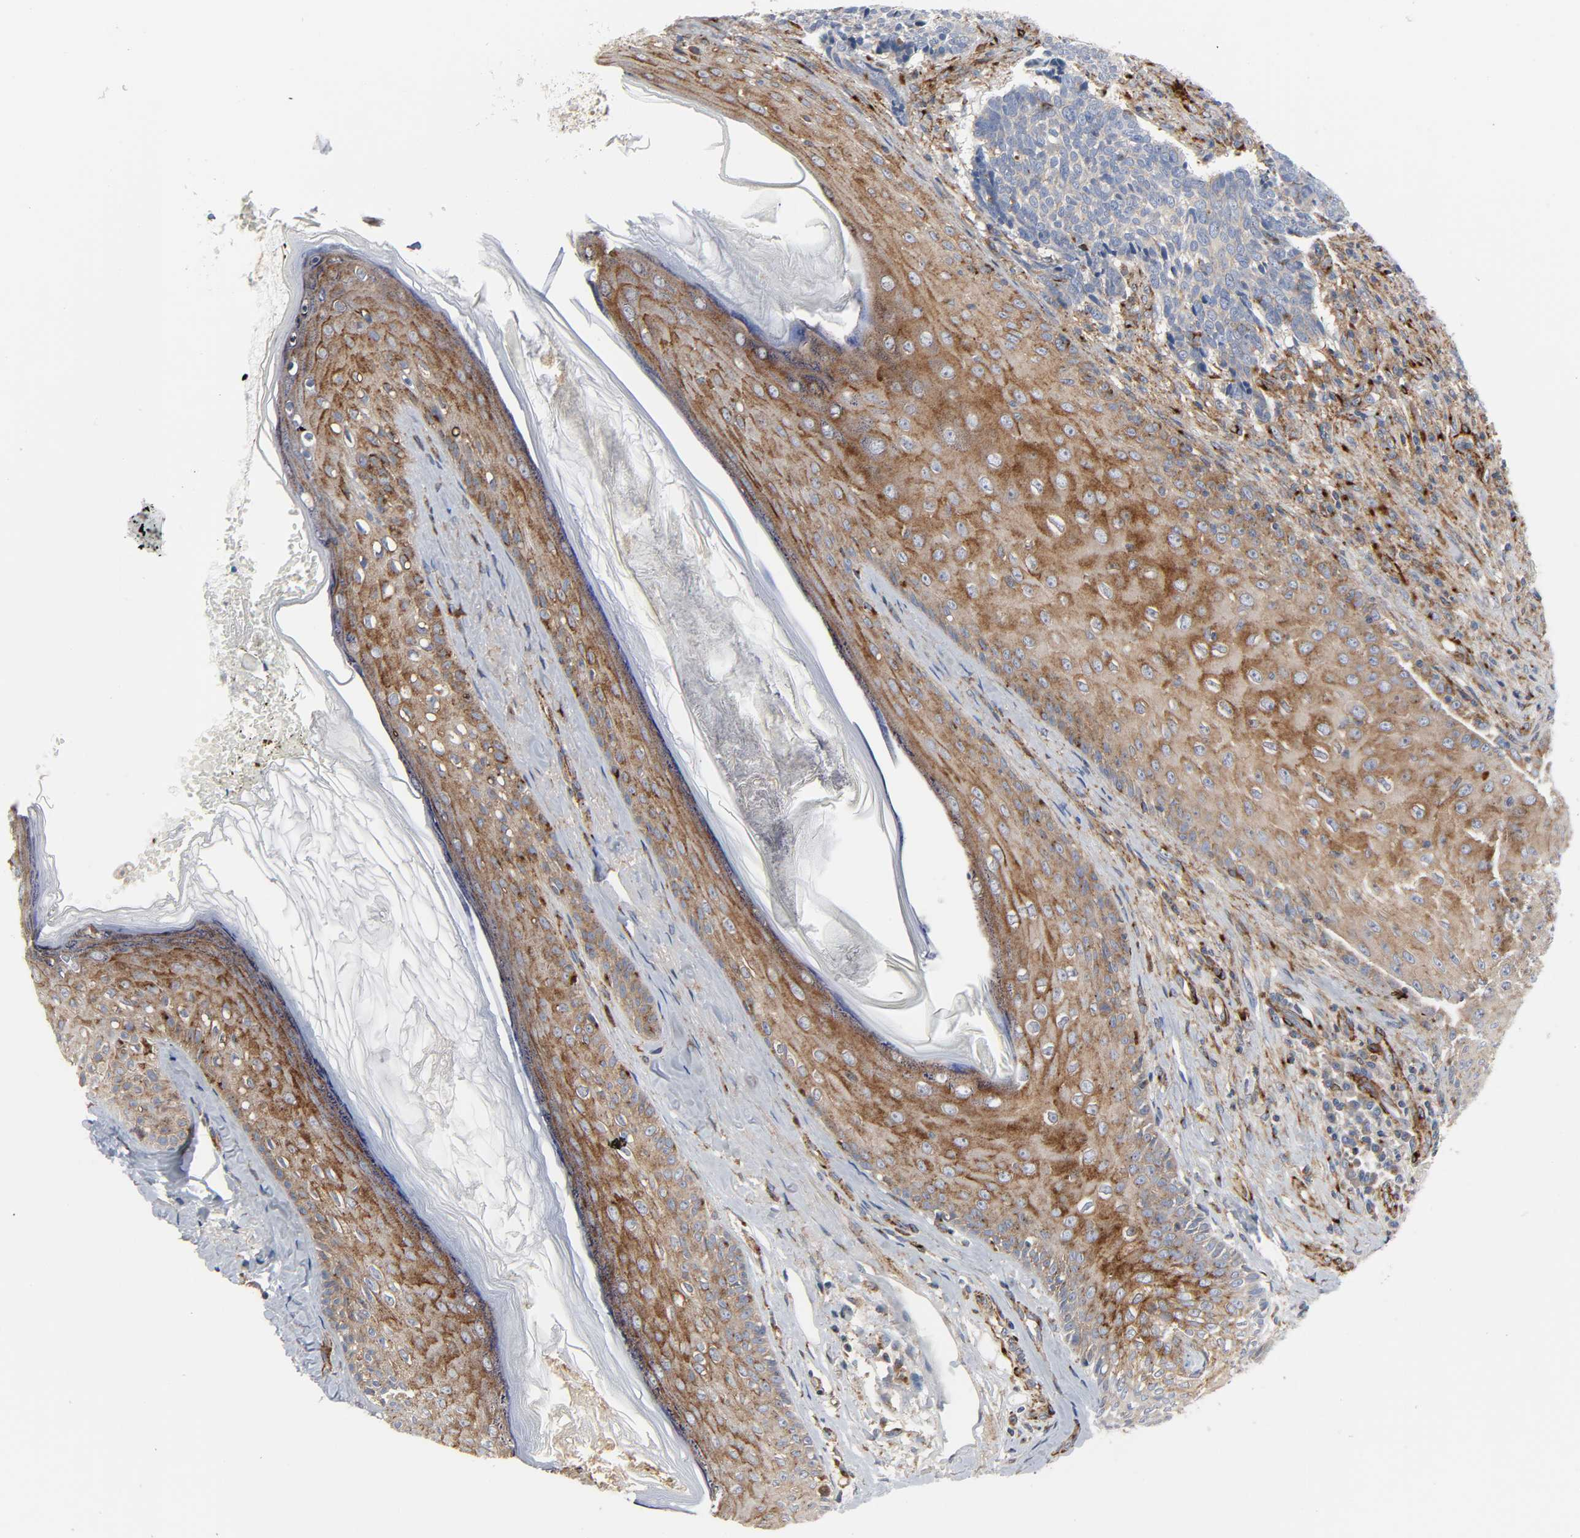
{"staining": {"intensity": "weak", "quantity": "<25%", "location": "cytoplasmic/membranous"}, "tissue": "skin cancer", "cell_type": "Tumor cells", "image_type": "cancer", "snomed": [{"axis": "morphology", "description": "Basal cell carcinoma"}, {"axis": "topography", "description": "Skin"}], "caption": "Immunohistochemistry image of skin cancer (basal cell carcinoma) stained for a protein (brown), which displays no positivity in tumor cells.", "gene": "ARHGAP1", "patient": {"sex": "male", "age": 84}}